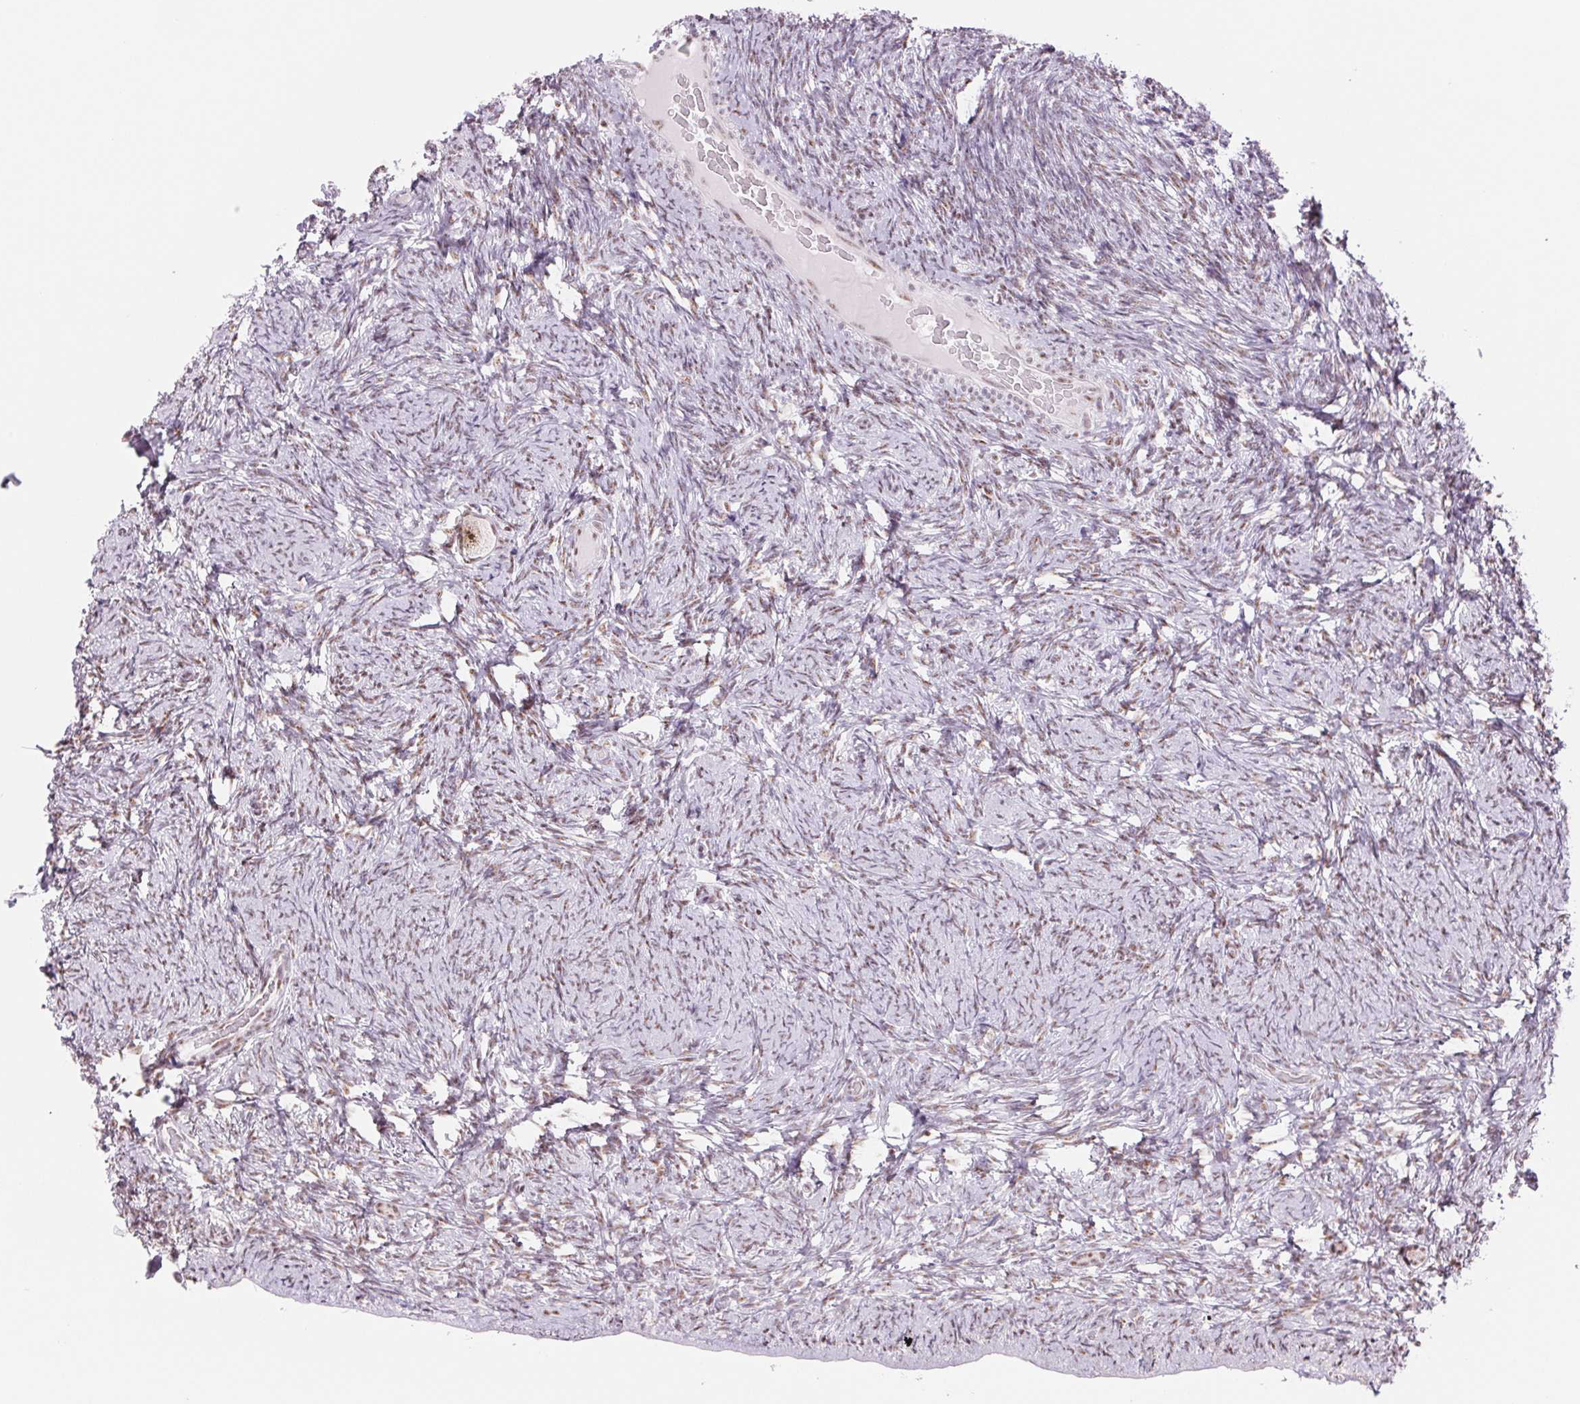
{"staining": {"intensity": "moderate", "quantity": "25%-75%", "location": "nuclear"}, "tissue": "ovary", "cell_type": "Follicle cells", "image_type": "normal", "snomed": [{"axis": "morphology", "description": "Normal tissue, NOS"}, {"axis": "topography", "description": "Ovary"}], "caption": "Moderate nuclear positivity for a protein is seen in about 25%-75% of follicle cells of benign ovary using immunohistochemistry (IHC).", "gene": "ZC3H14", "patient": {"sex": "female", "age": 34}}